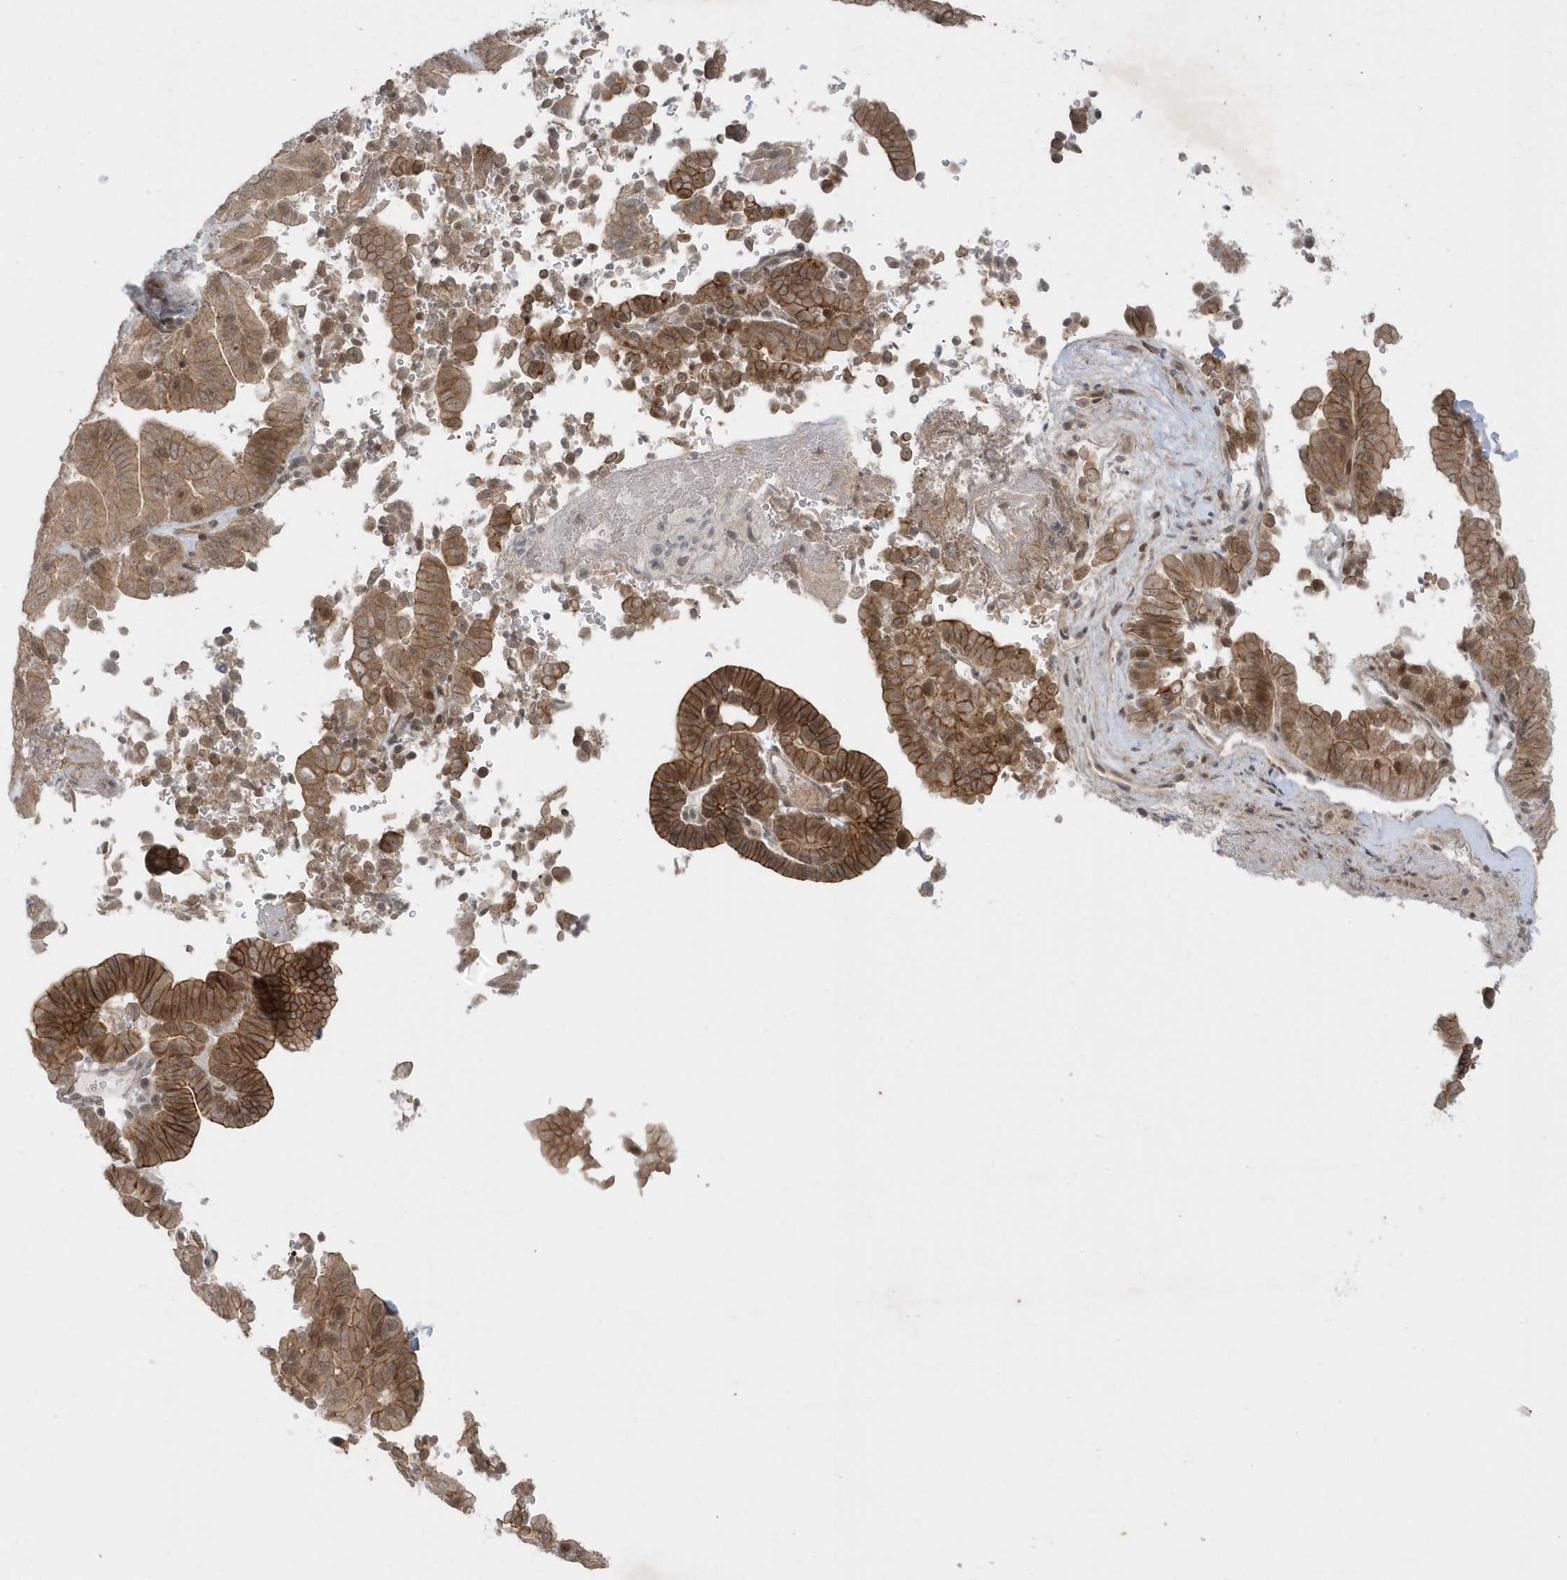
{"staining": {"intensity": "moderate", "quantity": ">75%", "location": "cytoplasmic/membranous"}, "tissue": "liver cancer", "cell_type": "Tumor cells", "image_type": "cancer", "snomed": [{"axis": "morphology", "description": "Cholangiocarcinoma"}, {"axis": "topography", "description": "Liver"}], "caption": "Immunohistochemistry image of neoplastic tissue: human liver cancer stained using IHC displays medium levels of moderate protein expression localized specifically in the cytoplasmic/membranous of tumor cells, appearing as a cytoplasmic/membranous brown color.", "gene": "PARD3B", "patient": {"sex": "female", "age": 75}}